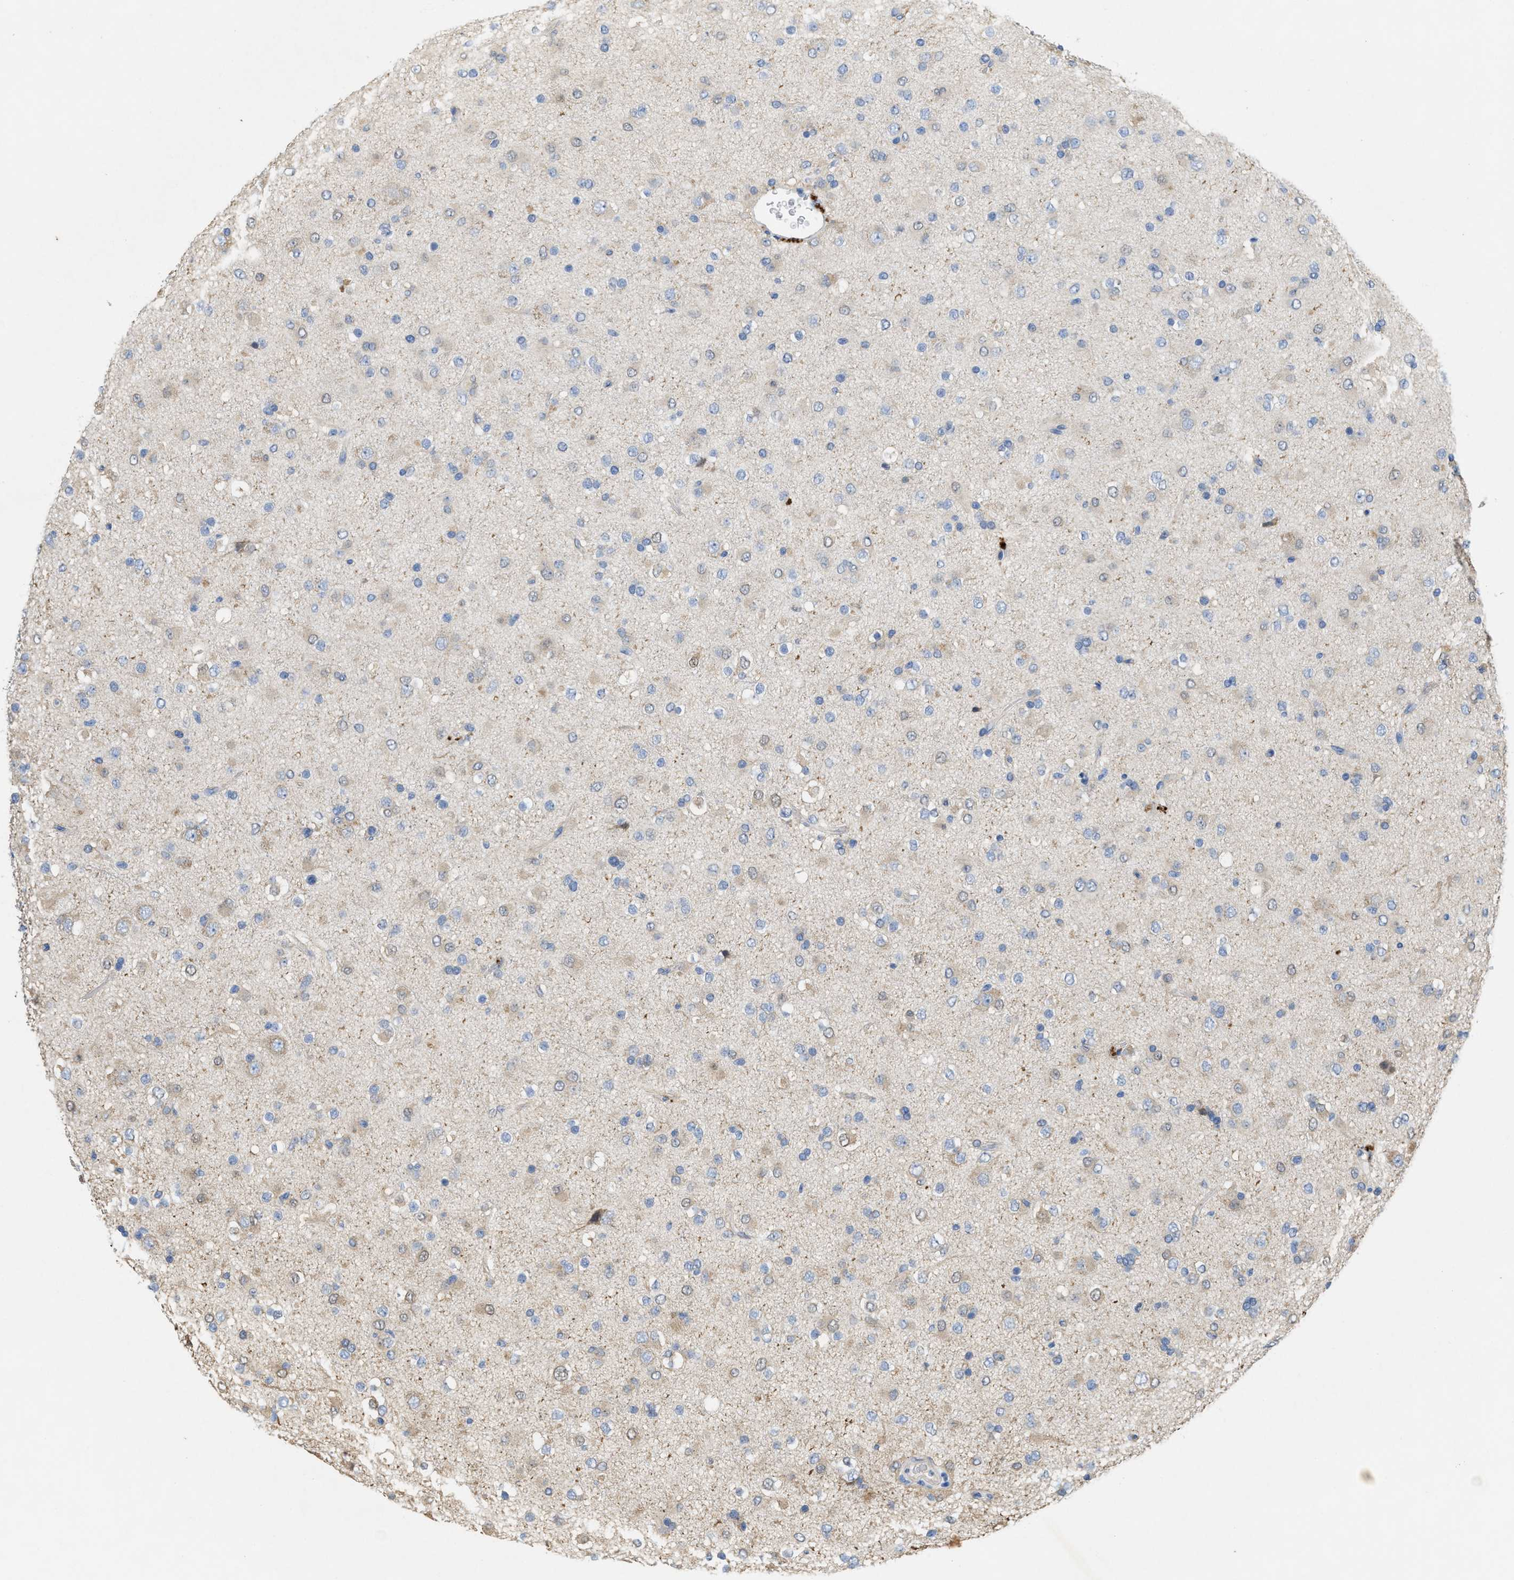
{"staining": {"intensity": "negative", "quantity": "none", "location": "none"}, "tissue": "glioma", "cell_type": "Tumor cells", "image_type": "cancer", "snomed": [{"axis": "morphology", "description": "Glioma, malignant, Low grade"}, {"axis": "topography", "description": "Brain"}], "caption": "Tumor cells show no significant protein staining in malignant glioma (low-grade). Brightfield microscopy of immunohistochemistry (IHC) stained with DAB (3,3'-diaminobenzidine) (brown) and hematoxylin (blue), captured at high magnification.", "gene": "CPA2", "patient": {"sex": "male", "age": 65}}